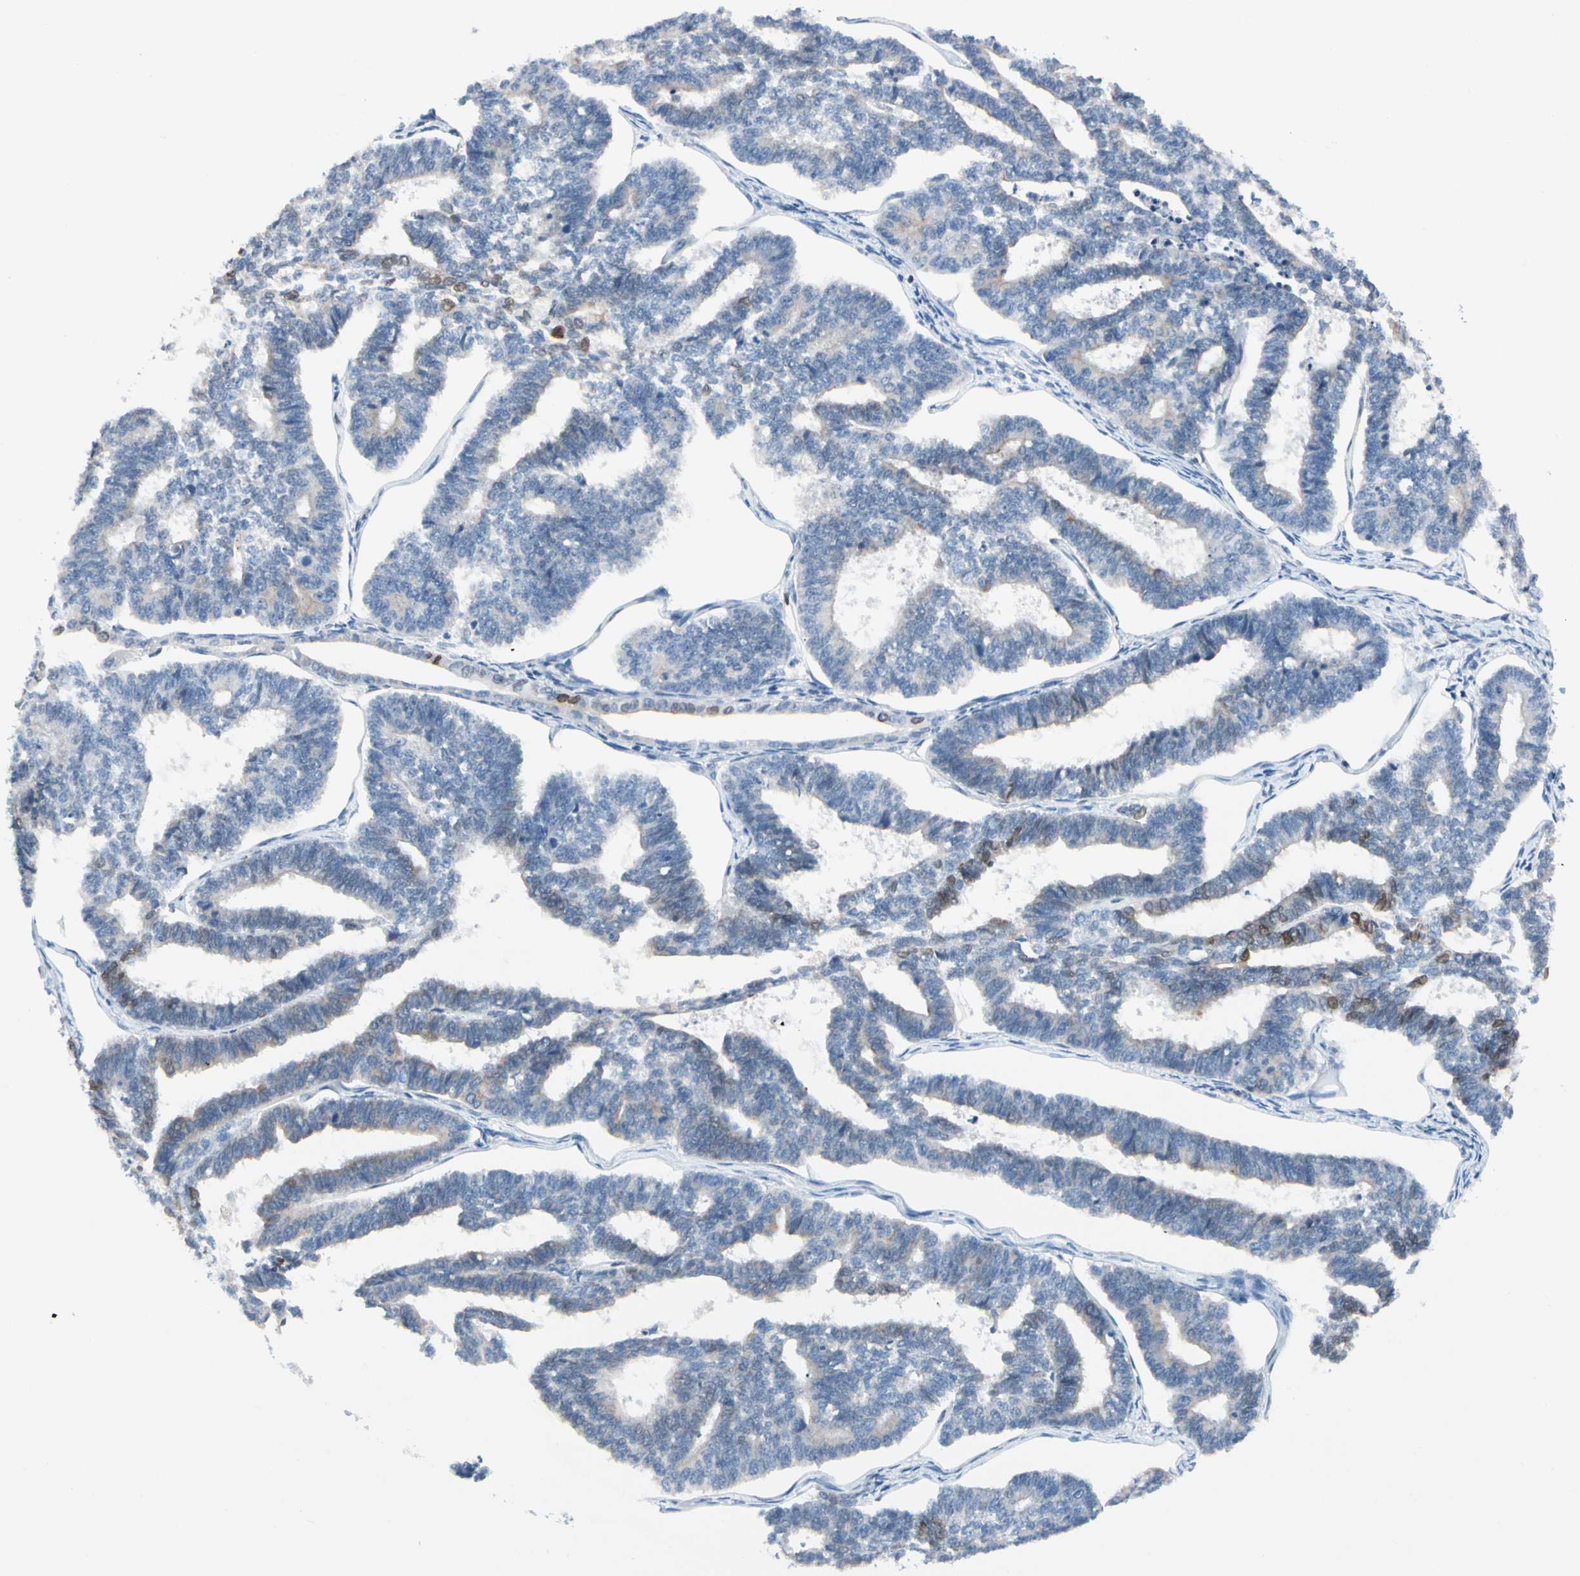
{"staining": {"intensity": "moderate", "quantity": "<25%", "location": "cytoplasmic/membranous,nuclear"}, "tissue": "endometrial cancer", "cell_type": "Tumor cells", "image_type": "cancer", "snomed": [{"axis": "morphology", "description": "Adenocarcinoma, NOS"}, {"axis": "topography", "description": "Endometrium"}], "caption": "Protein staining of endometrial cancer (adenocarcinoma) tissue reveals moderate cytoplasmic/membranous and nuclear expression in about <25% of tumor cells.", "gene": "ZNF132", "patient": {"sex": "female", "age": 70}}